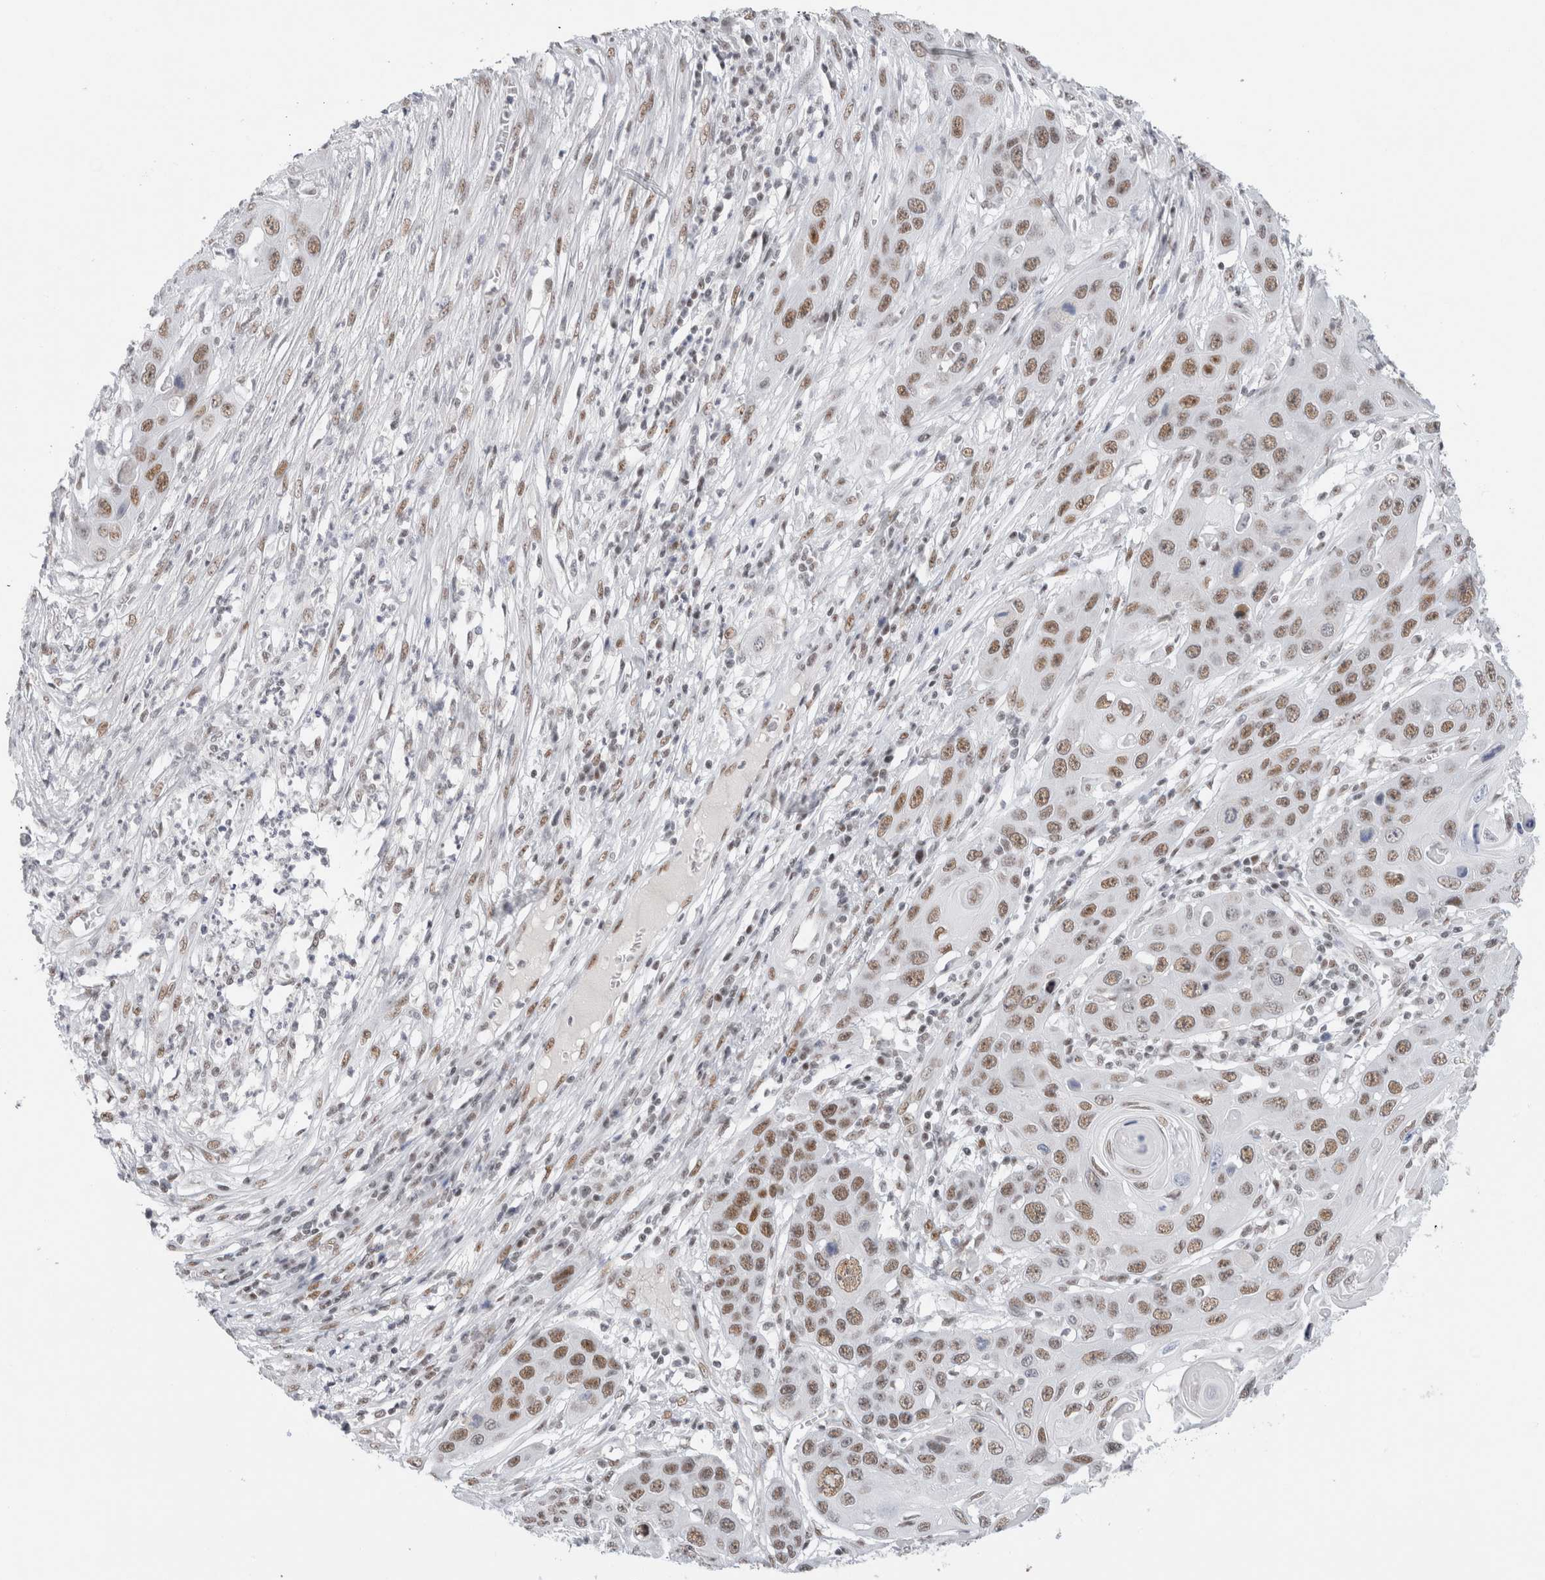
{"staining": {"intensity": "moderate", "quantity": ">75%", "location": "nuclear"}, "tissue": "skin cancer", "cell_type": "Tumor cells", "image_type": "cancer", "snomed": [{"axis": "morphology", "description": "Squamous cell carcinoma, NOS"}, {"axis": "topography", "description": "Skin"}], "caption": "This is a histology image of IHC staining of squamous cell carcinoma (skin), which shows moderate positivity in the nuclear of tumor cells.", "gene": "COPS7A", "patient": {"sex": "male", "age": 55}}